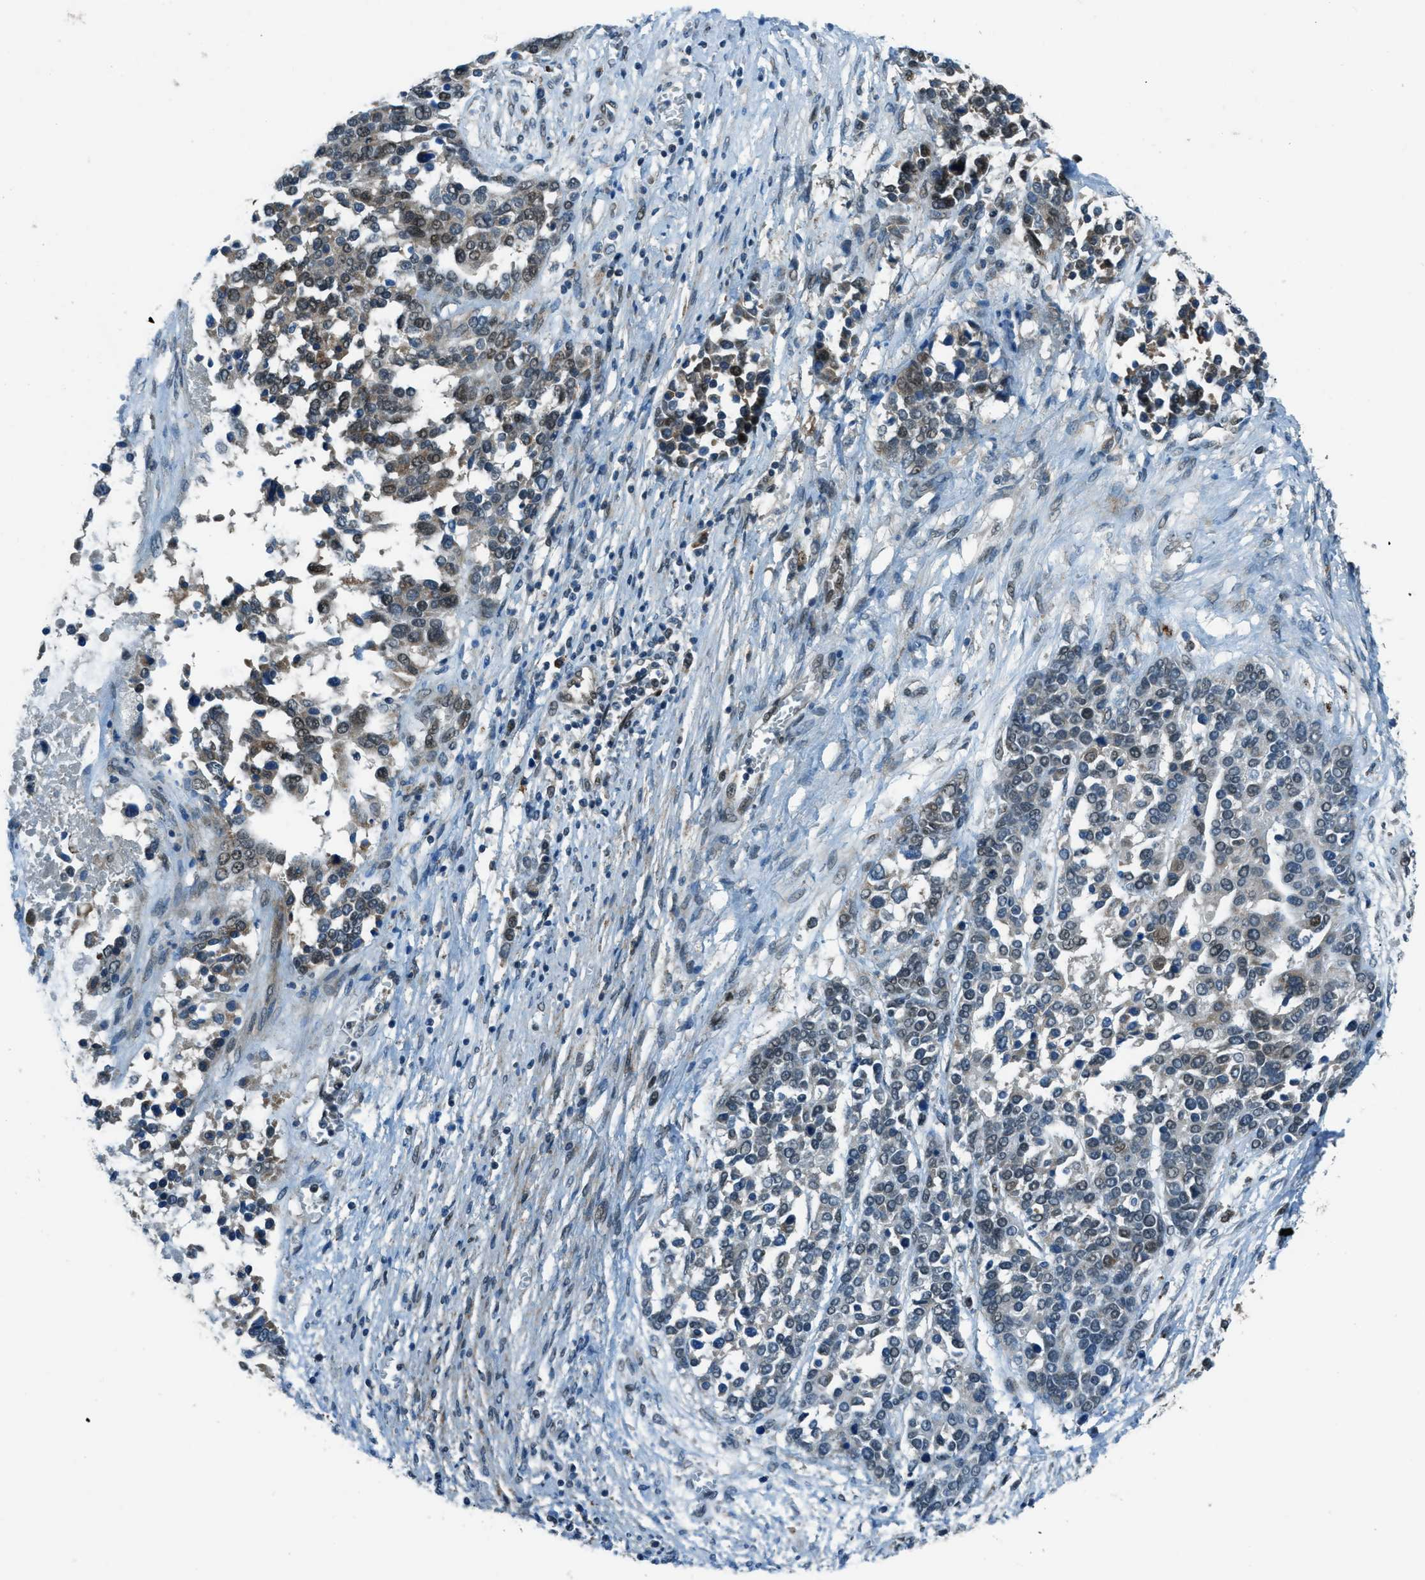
{"staining": {"intensity": "weak", "quantity": "<25%", "location": "nuclear"}, "tissue": "ovarian cancer", "cell_type": "Tumor cells", "image_type": "cancer", "snomed": [{"axis": "morphology", "description": "Cystadenocarcinoma, serous, NOS"}, {"axis": "topography", "description": "Ovary"}], "caption": "DAB (3,3'-diaminobenzidine) immunohistochemical staining of human ovarian serous cystadenocarcinoma shows no significant expression in tumor cells.", "gene": "NPEPL1", "patient": {"sex": "female", "age": 44}}